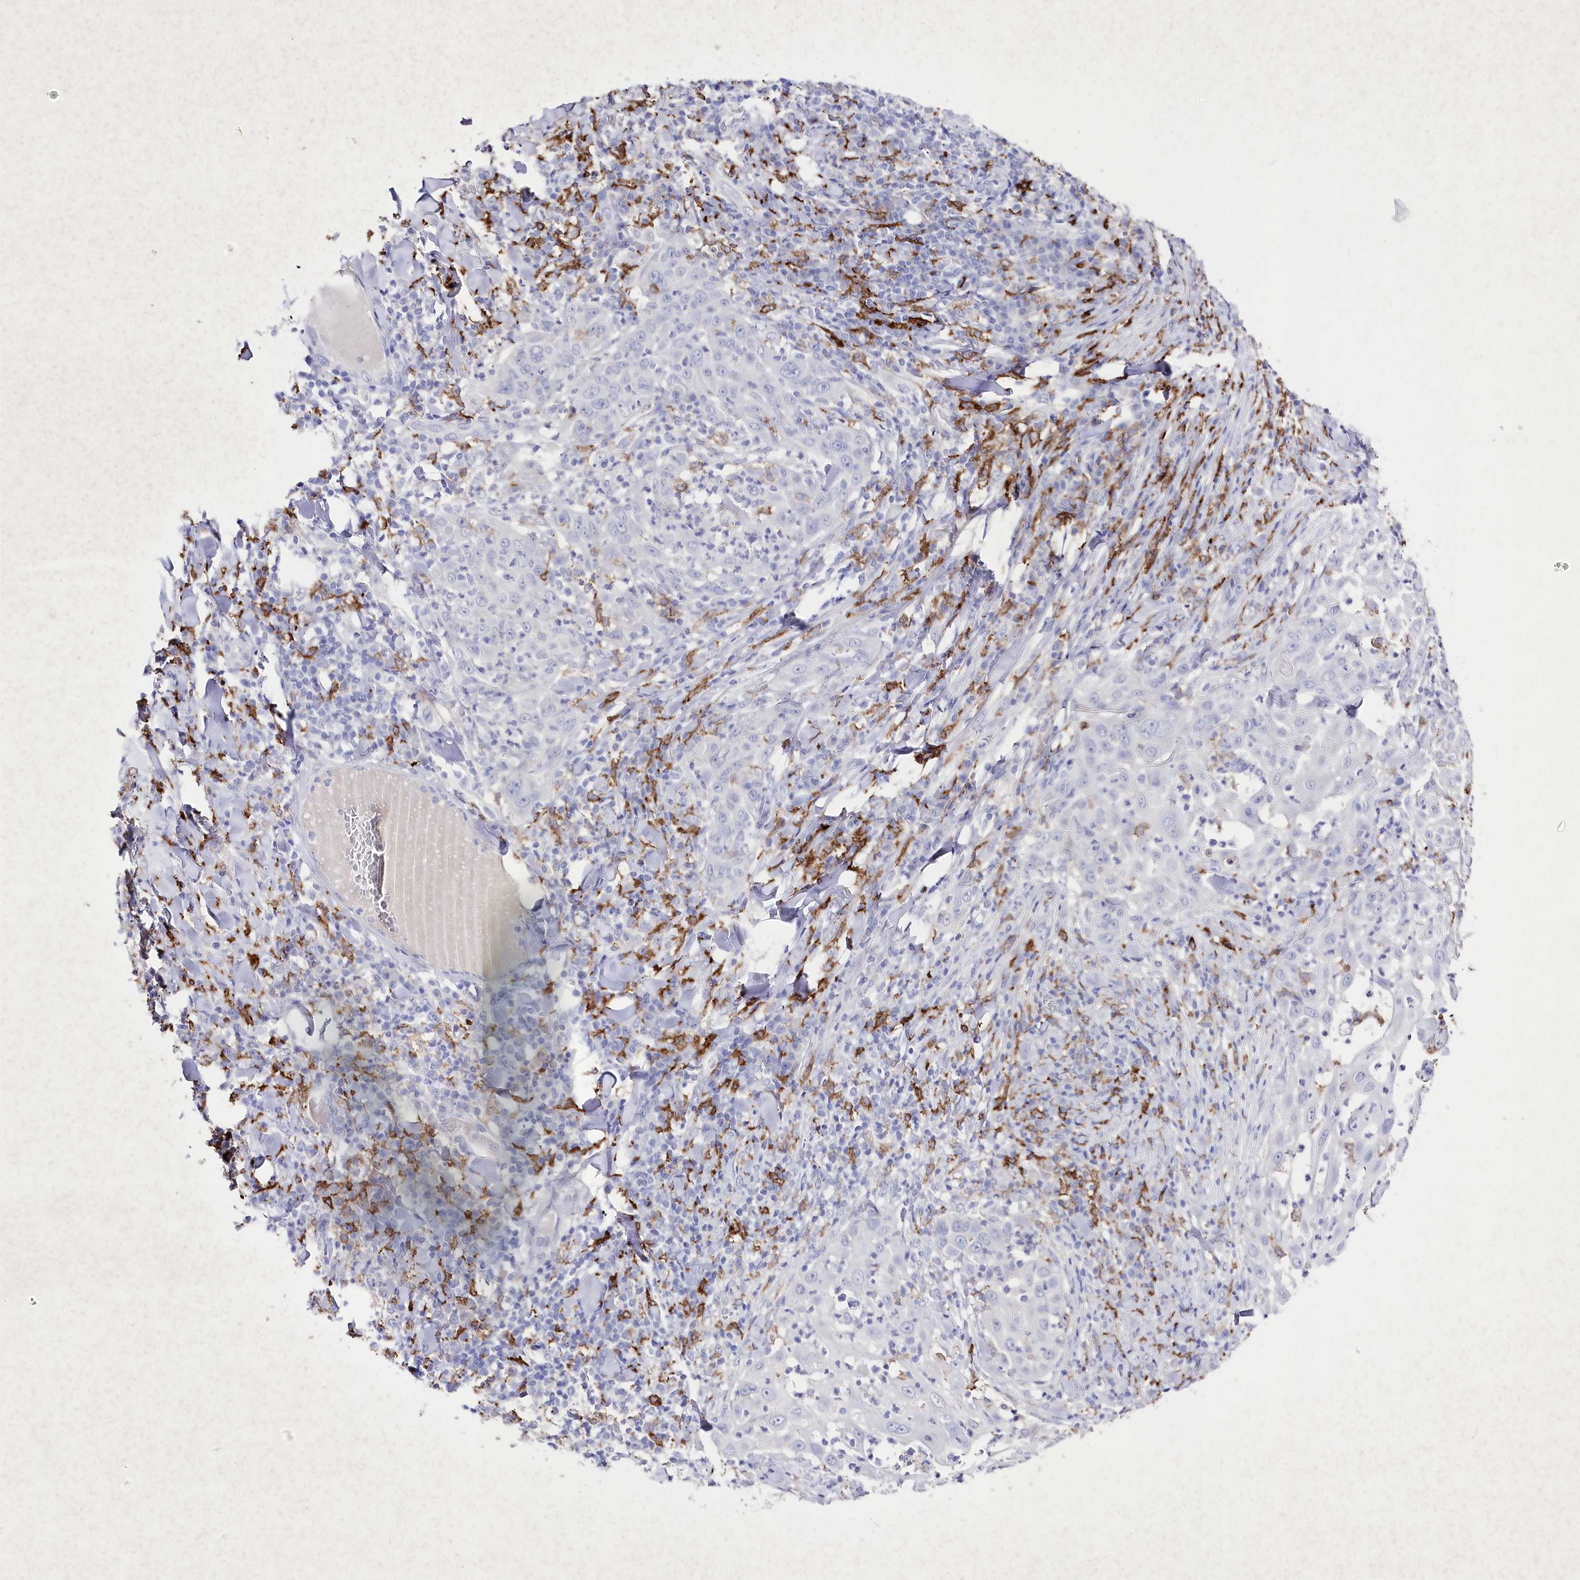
{"staining": {"intensity": "negative", "quantity": "none", "location": "none"}, "tissue": "skin cancer", "cell_type": "Tumor cells", "image_type": "cancer", "snomed": [{"axis": "morphology", "description": "Squamous cell carcinoma, NOS"}, {"axis": "topography", "description": "Skin"}], "caption": "The histopathology image shows no staining of tumor cells in squamous cell carcinoma (skin).", "gene": "CLEC4M", "patient": {"sex": "female", "age": 44}}